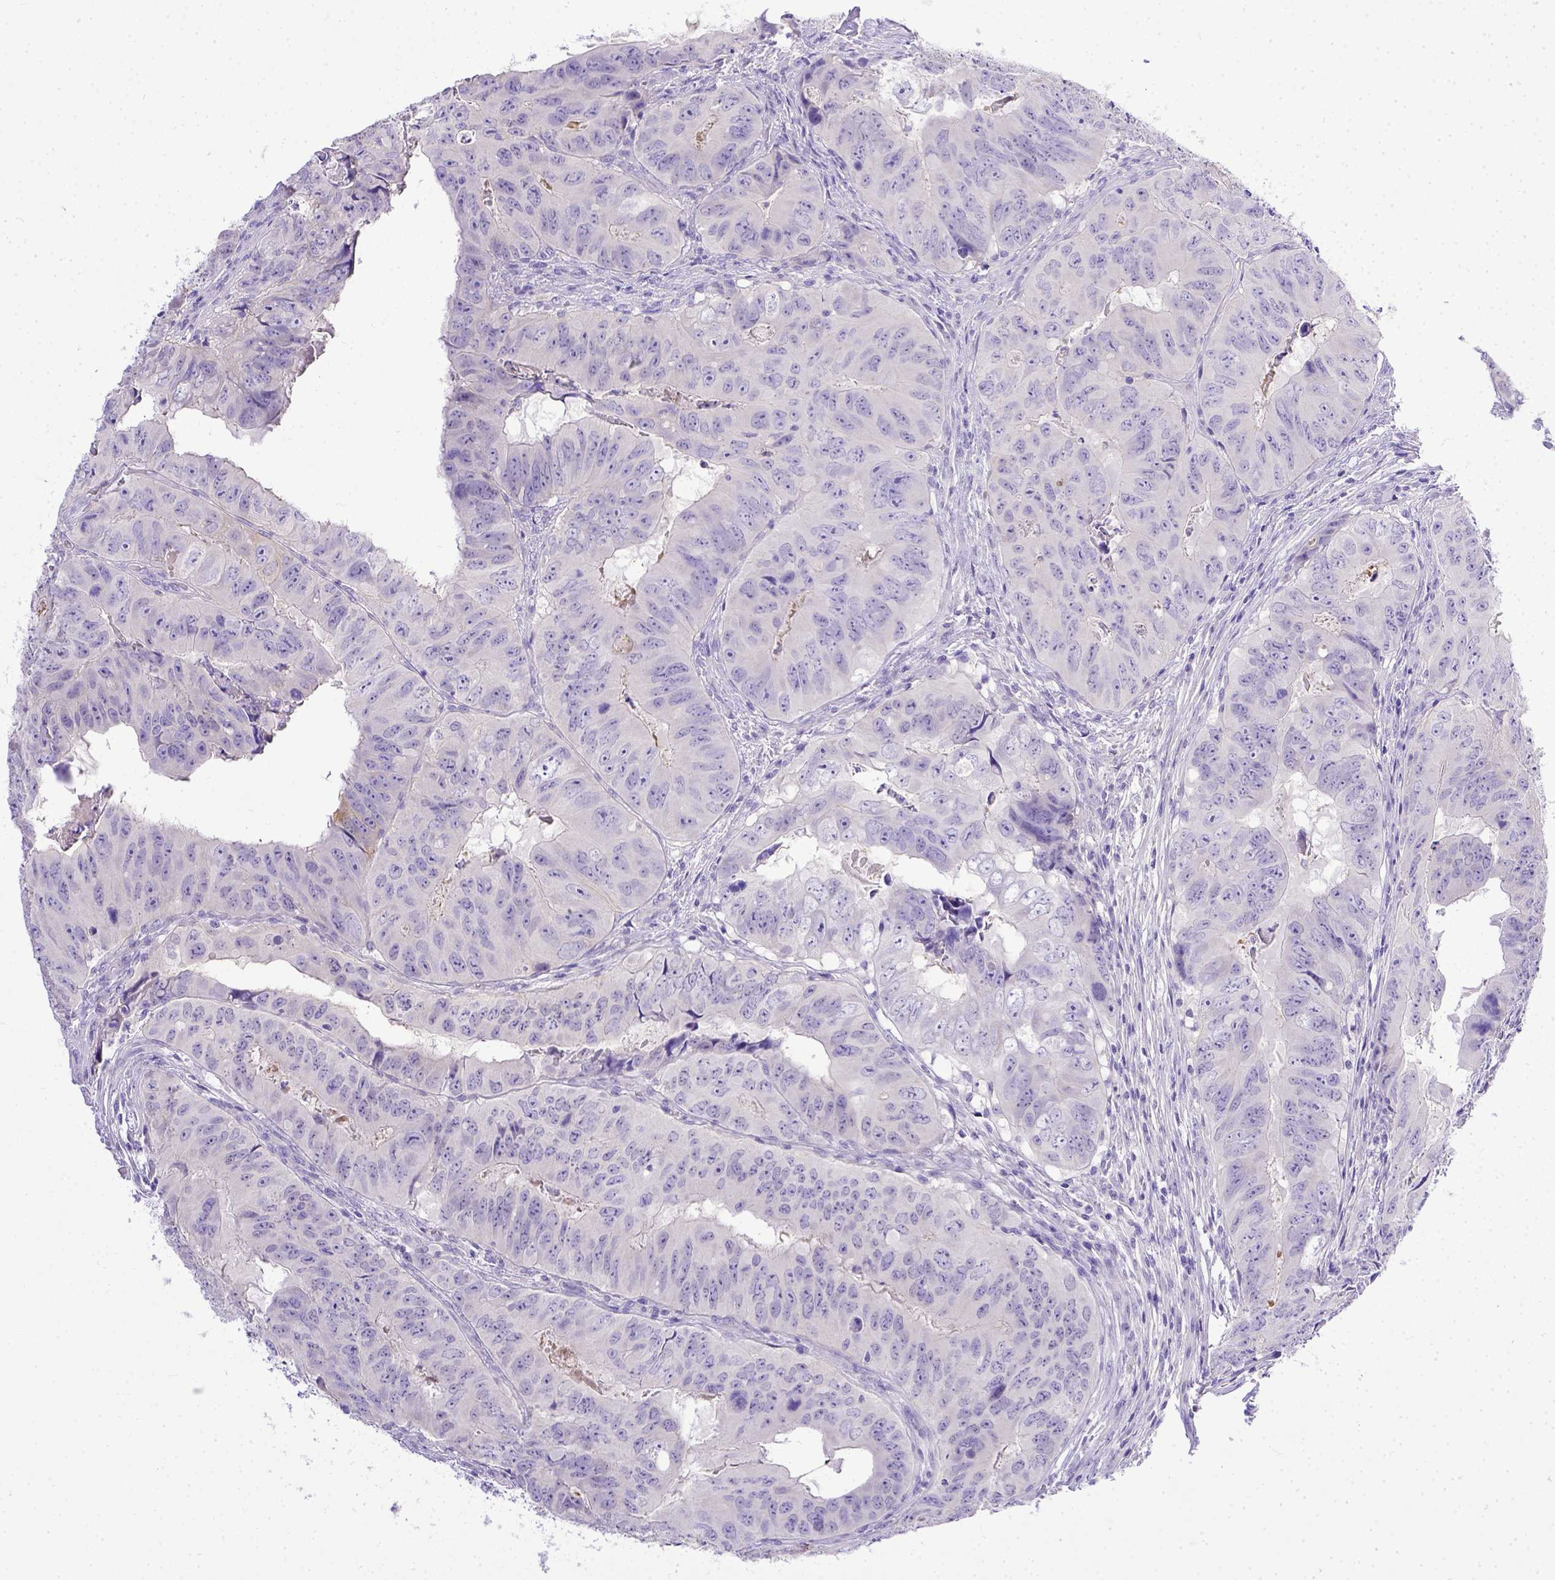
{"staining": {"intensity": "negative", "quantity": "none", "location": "none"}, "tissue": "colorectal cancer", "cell_type": "Tumor cells", "image_type": "cancer", "snomed": [{"axis": "morphology", "description": "Adenocarcinoma, NOS"}, {"axis": "topography", "description": "Colon"}], "caption": "This is an immunohistochemistry histopathology image of colorectal cancer. There is no staining in tumor cells.", "gene": "BTN1A1", "patient": {"sex": "male", "age": 79}}